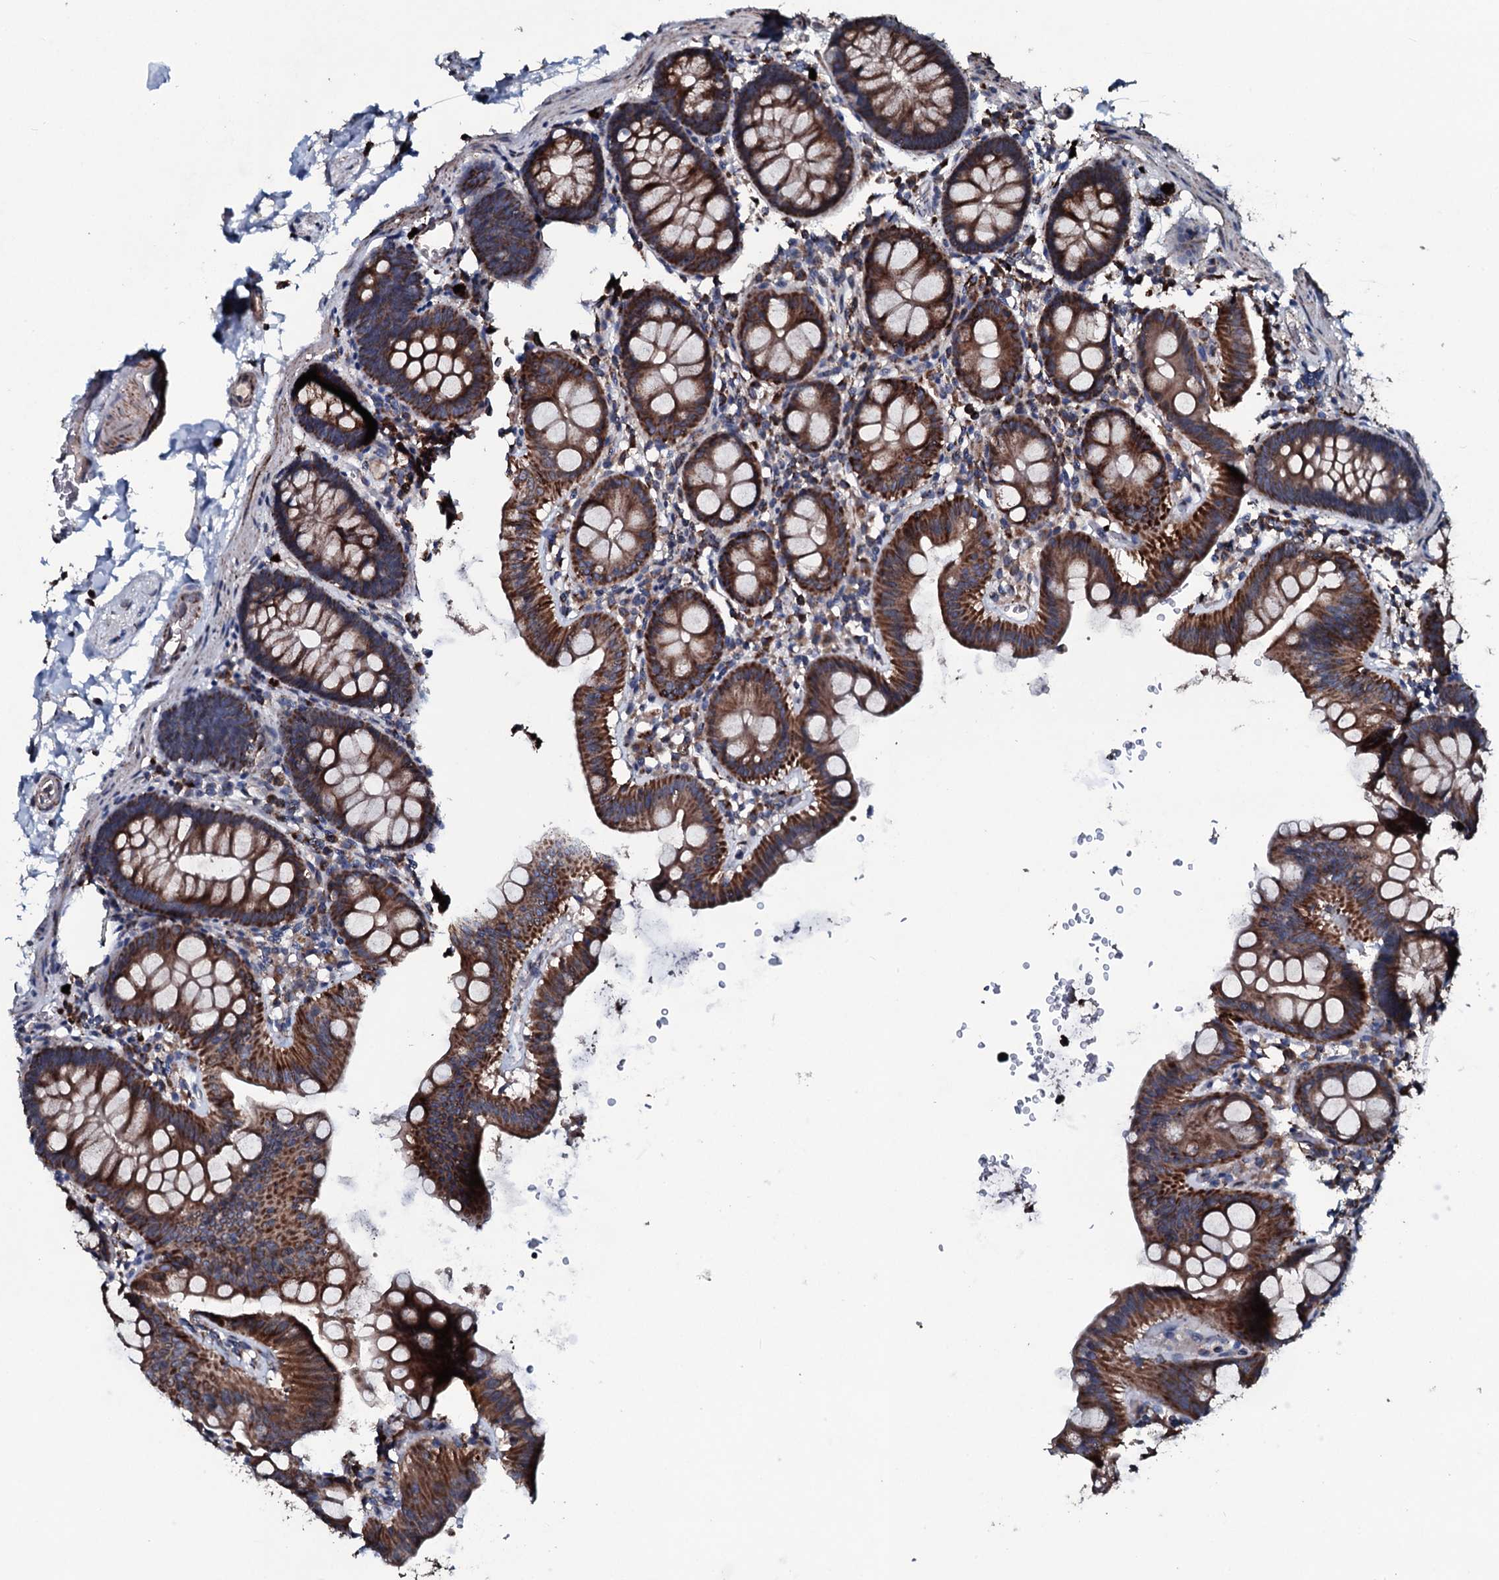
{"staining": {"intensity": "moderate", "quantity": ">75%", "location": "cytoplasmic/membranous"}, "tissue": "colon", "cell_type": "Endothelial cells", "image_type": "normal", "snomed": [{"axis": "morphology", "description": "Normal tissue, NOS"}, {"axis": "topography", "description": "Colon"}], "caption": "A micrograph showing moderate cytoplasmic/membranous expression in about >75% of endothelial cells in benign colon, as visualized by brown immunohistochemical staining.", "gene": "DYNC2I2", "patient": {"sex": "male", "age": 75}}